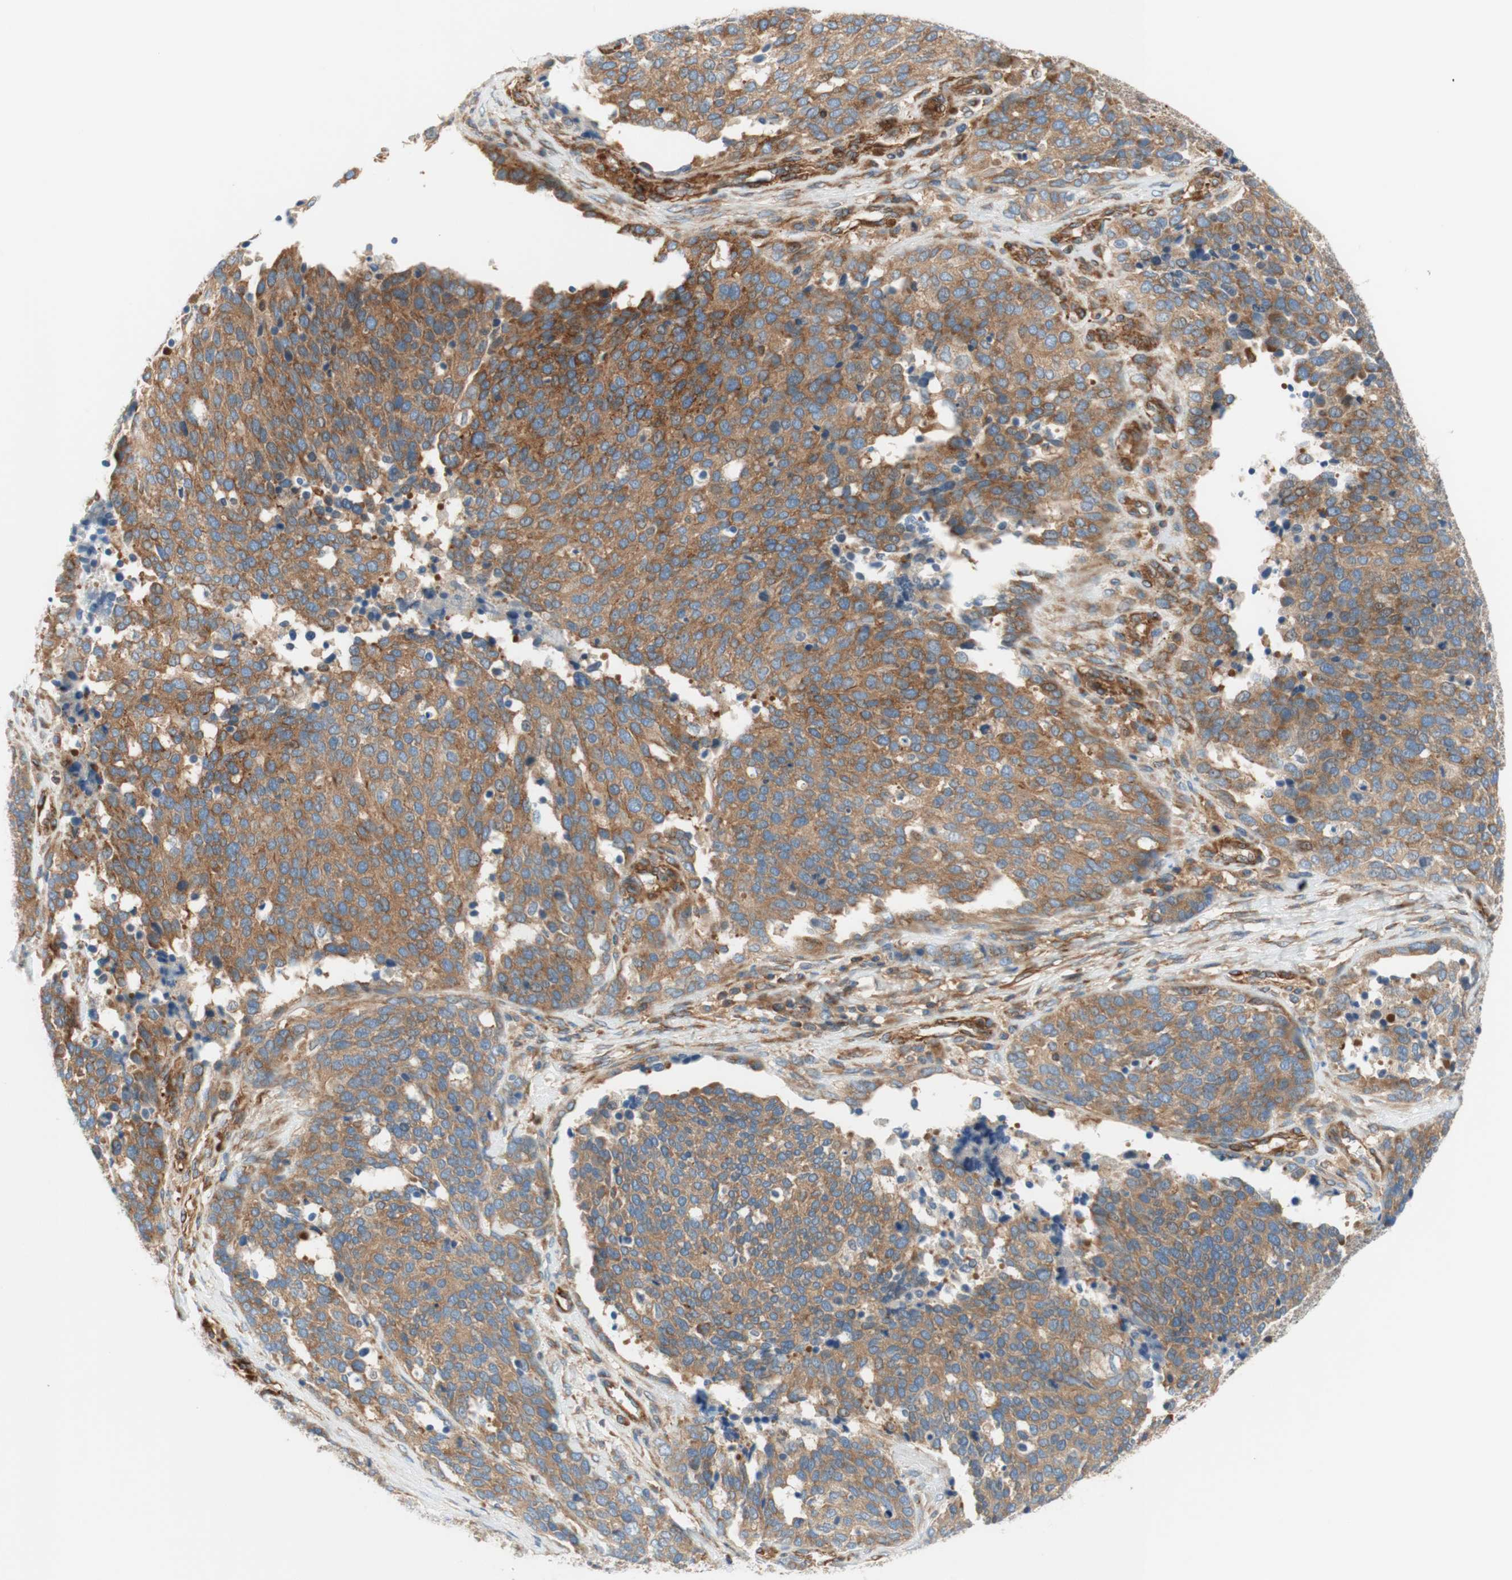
{"staining": {"intensity": "moderate", "quantity": ">75%", "location": "cytoplasmic/membranous"}, "tissue": "ovarian cancer", "cell_type": "Tumor cells", "image_type": "cancer", "snomed": [{"axis": "morphology", "description": "Cystadenocarcinoma, serous, NOS"}, {"axis": "topography", "description": "Ovary"}], "caption": "Ovarian cancer stained for a protein shows moderate cytoplasmic/membranous positivity in tumor cells. The protein of interest is stained brown, and the nuclei are stained in blue (DAB (3,3'-diaminobenzidine) IHC with brightfield microscopy, high magnification).", "gene": "VPS26A", "patient": {"sex": "female", "age": 44}}